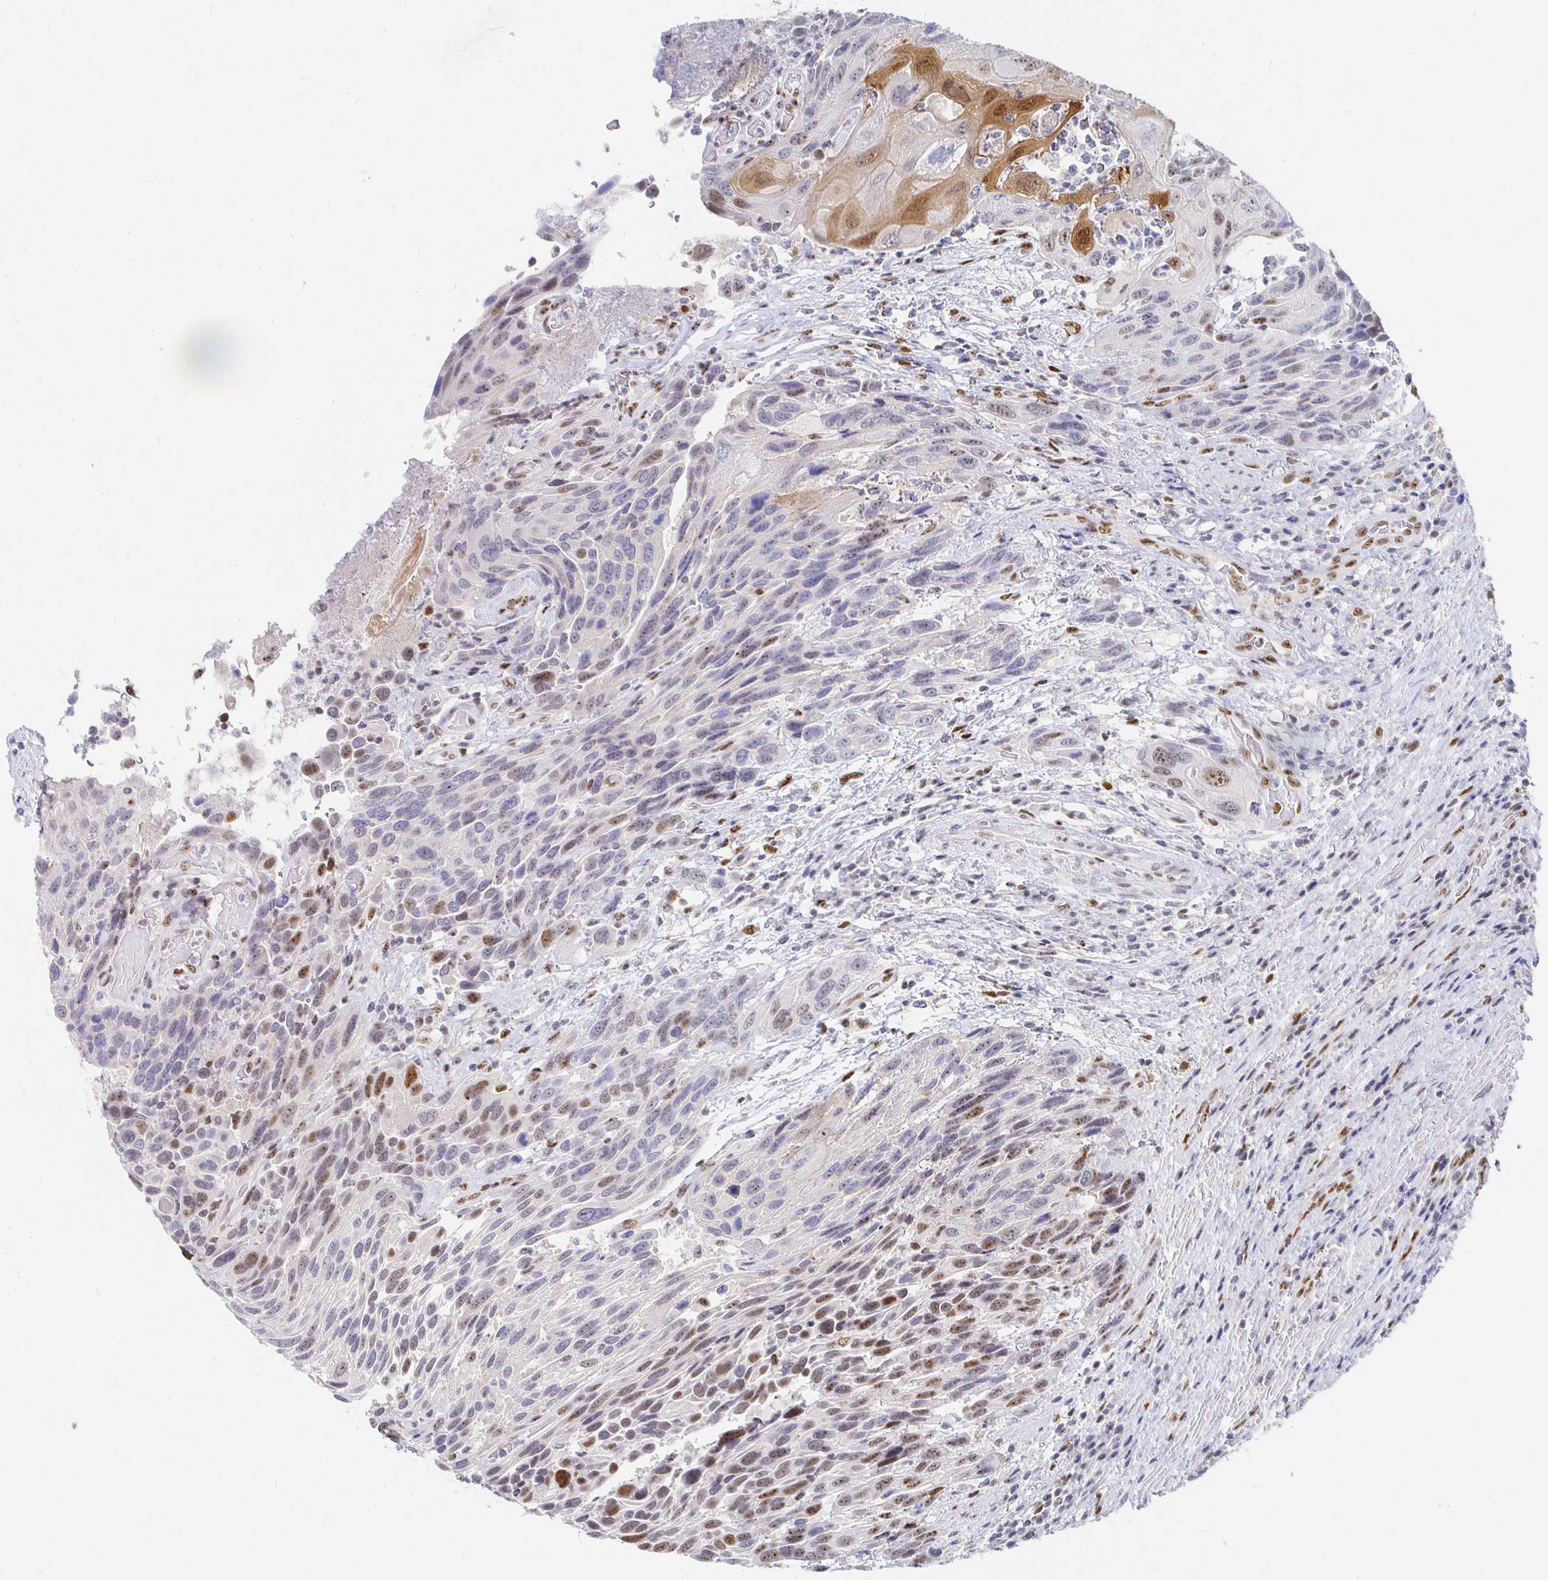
{"staining": {"intensity": "moderate", "quantity": "25%-75%", "location": "nuclear"}, "tissue": "urothelial cancer", "cell_type": "Tumor cells", "image_type": "cancer", "snomed": [{"axis": "morphology", "description": "Urothelial carcinoma, High grade"}, {"axis": "topography", "description": "Urinary bladder"}], "caption": "This image reveals urothelial cancer stained with immunohistochemistry (IHC) to label a protein in brown. The nuclear of tumor cells show moderate positivity for the protein. Nuclei are counter-stained blue.", "gene": "CLIC3", "patient": {"sex": "female", "age": 70}}